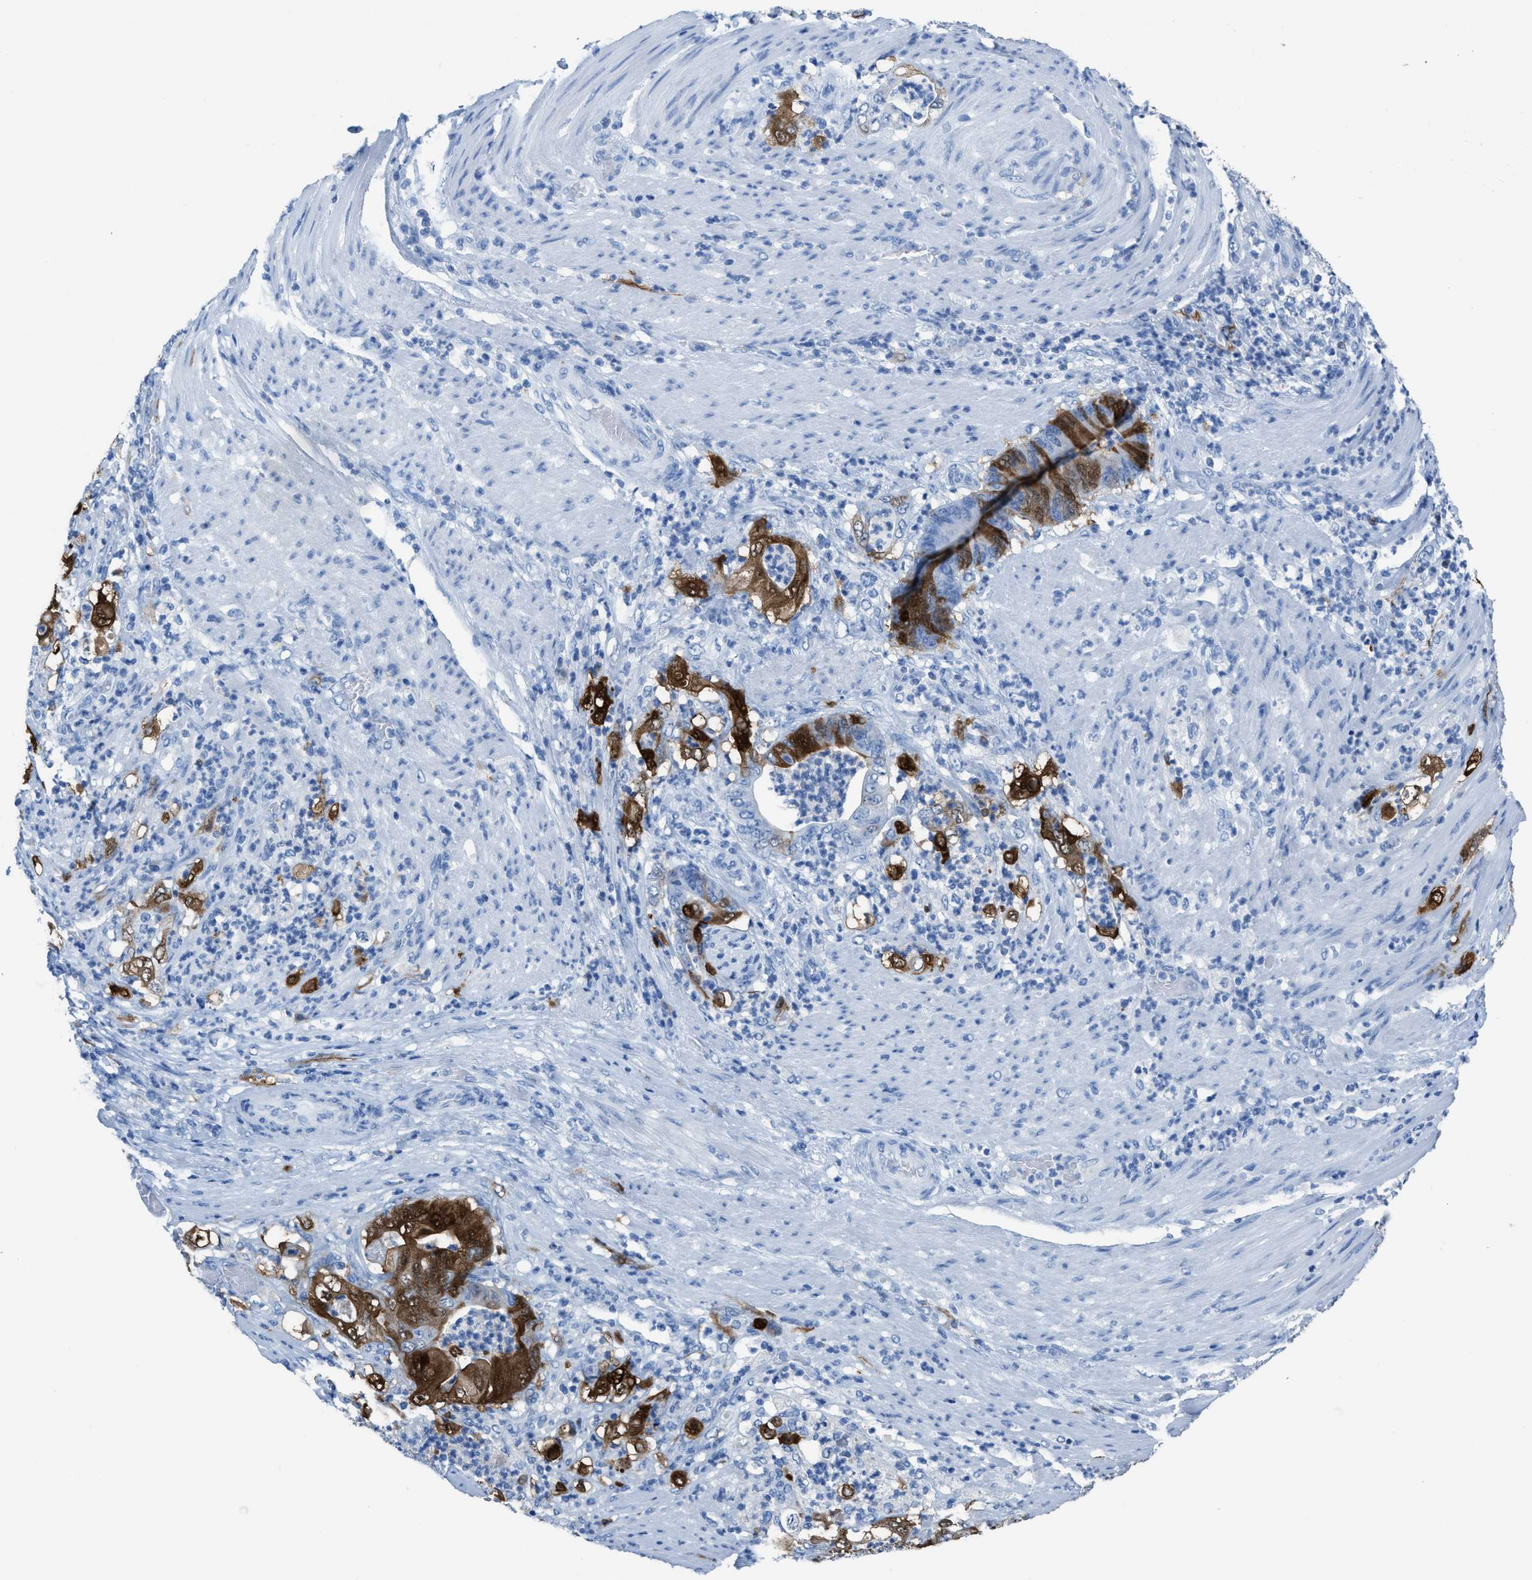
{"staining": {"intensity": "strong", "quantity": "25%-75%", "location": "cytoplasmic/membranous,nuclear"}, "tissue": "stomach cancer", "cell_type": "Tumor cells", "image_type": "cancer", "snomed": [{"axis": "morphology", "description": "Adenocarcinoma, NOS"}, {"axis": "topography", "description": "Stomach"}], "caption": "A high-resolution micrograph shows immunohistochemistry staining of stomach cancer, which displays strong cytoplasmic/membranous and nuclear staining in about 25%-75% of tumor cells.", "gene": "CDKN2A", "patient": {"sex": "female", "age": 73}}